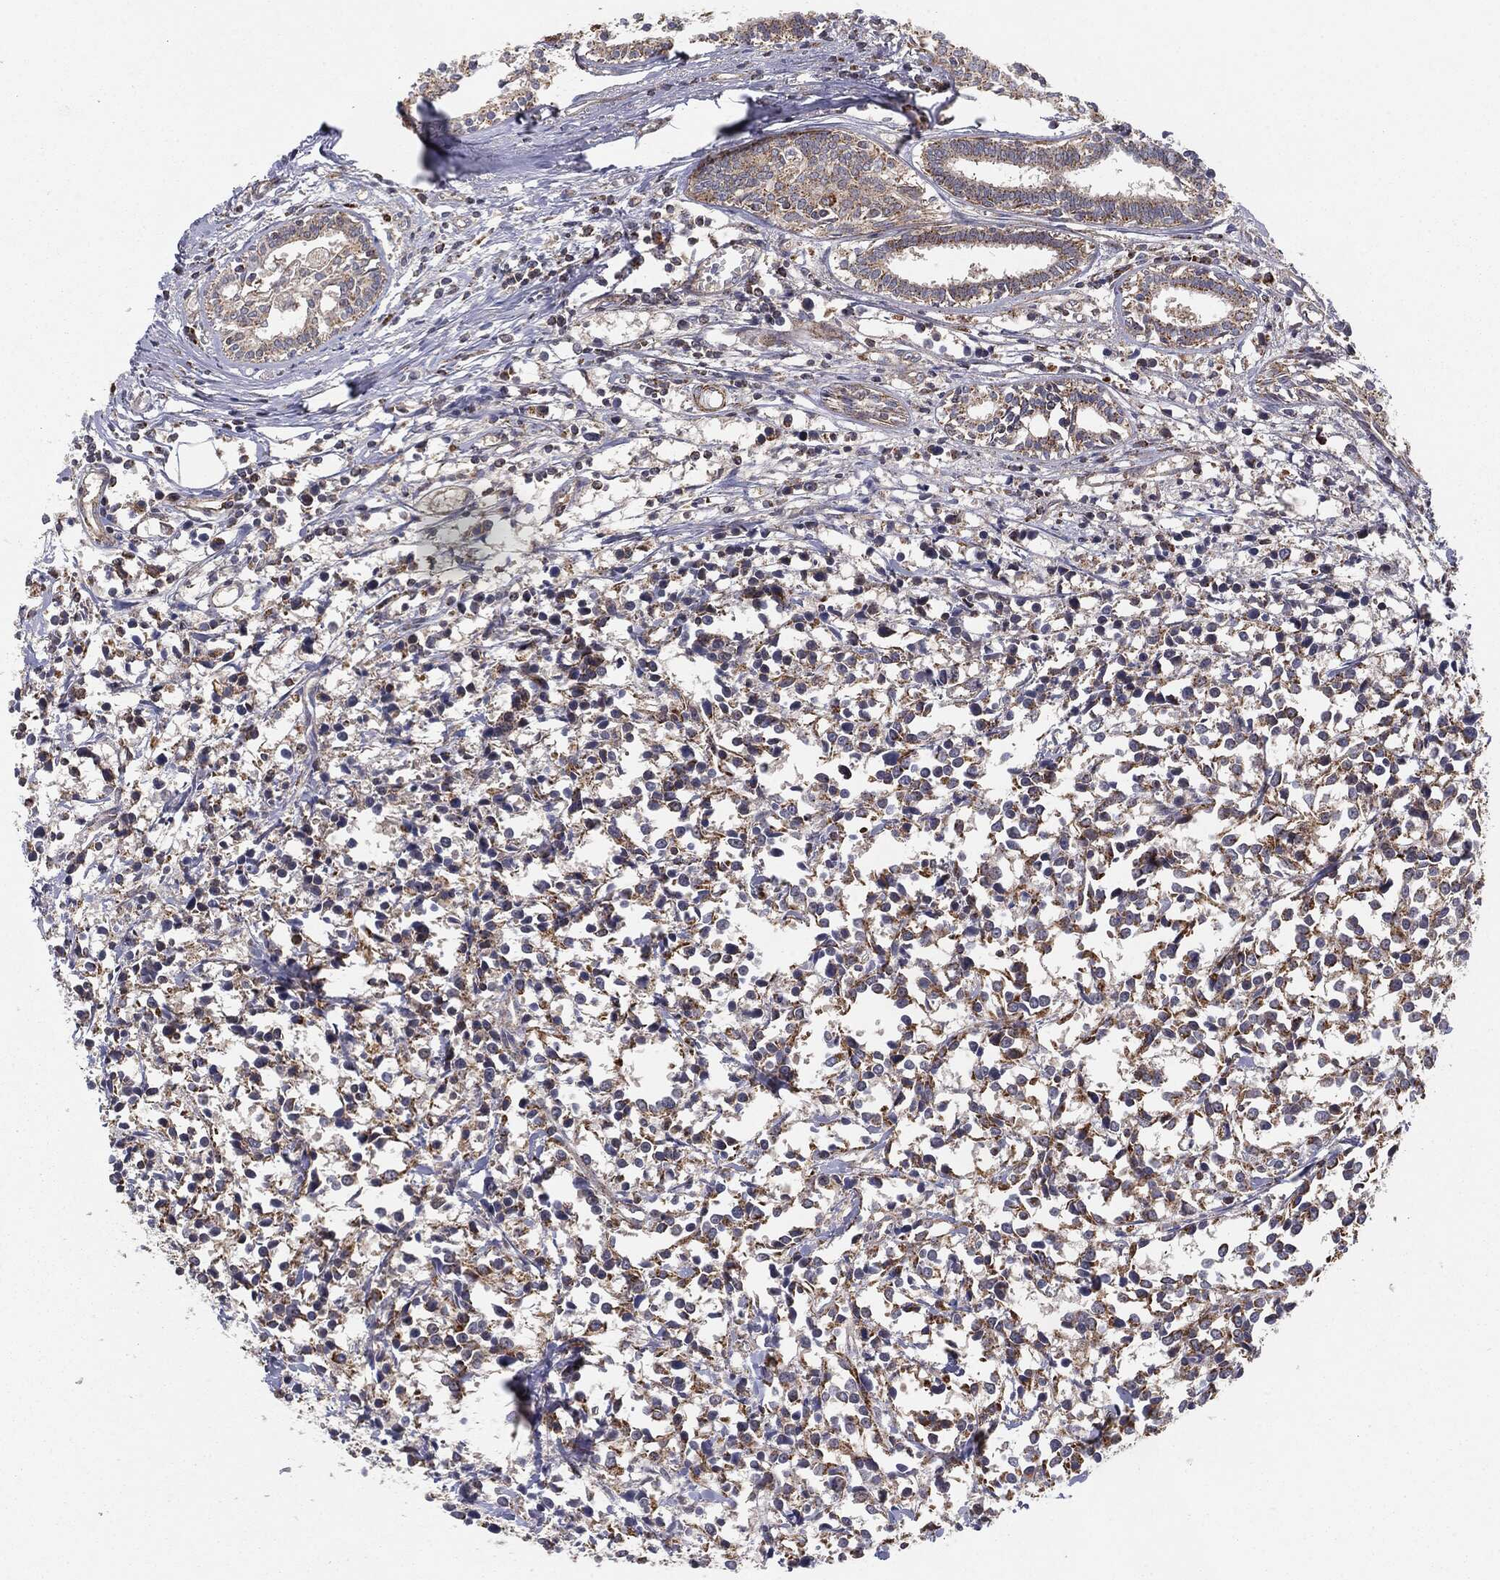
{"staining": {"intensity": "strong", "quantity": "<25%", "location": "cytoplasmic/membranous"}, "tissue": "breast cancer", "cell_type": "Tumor cells", "image_type": "cancer", "snomed": [{"axis": "morphology", "description": "Duct carcinoma"}, {"axis": "topography", "description": "Breast"}], "caption": "A medium amount of strong cytoplasmic/membranous expression is appreciated in approximately <25% of tumor cells in breast infiltrating ductal carcinoma tissue.", "gene": "MTOR", "patient": {"sex": "female", "age": 80}}